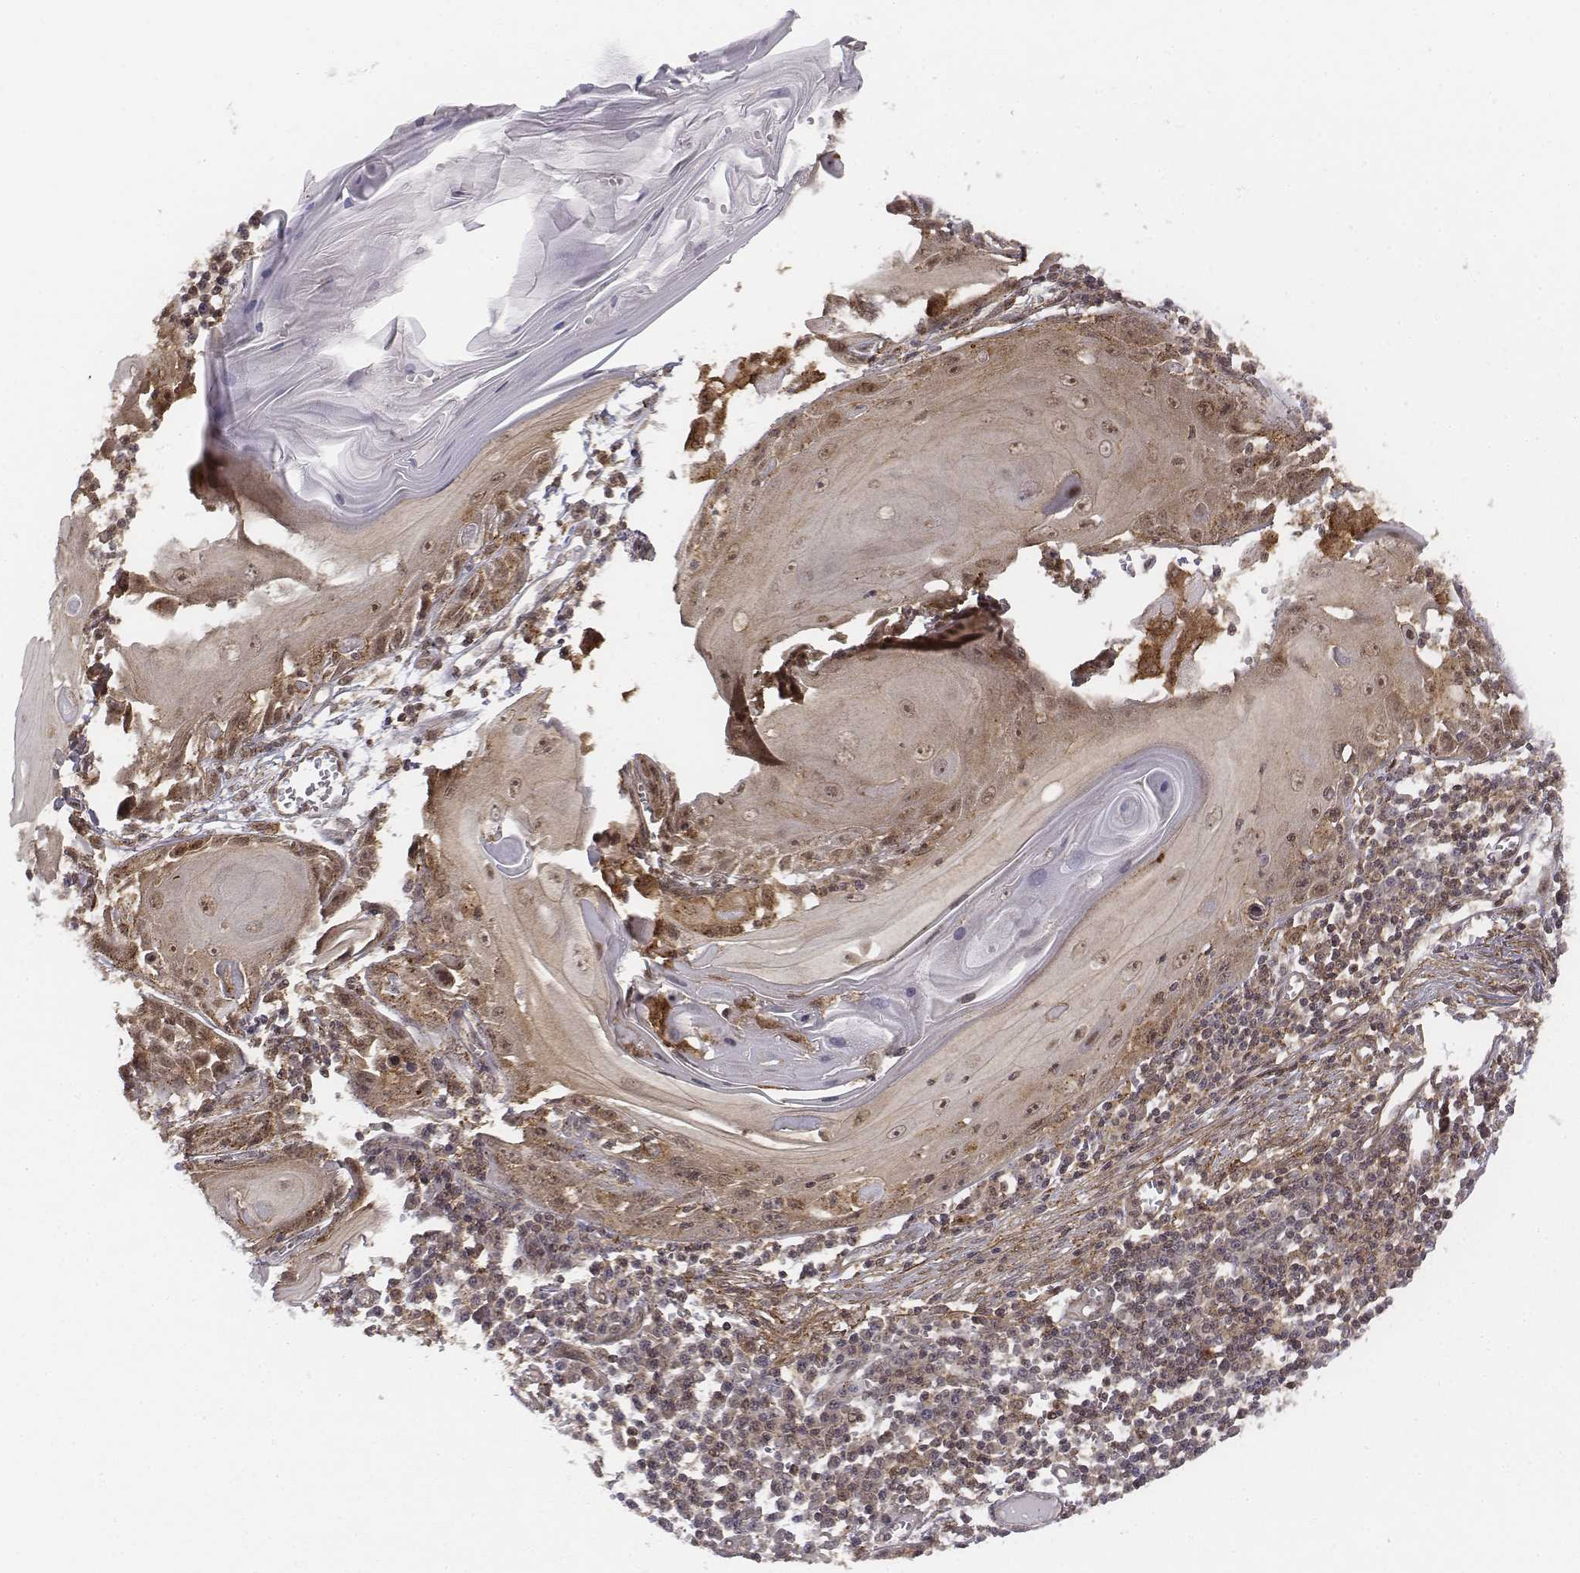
{"staining": {"intensity": "weak", "quantity": ">75%", "location": "cytoplasmic/membranous,nuclear"}, "tissue": "skin cancer", "cell_type": "Tumor cells", "image_type": "cancer", "snomed": [{"axis": "morphology", "description": "Squamous cell carcinoma, NOS"}, {"axis": "topography", "description": "Skin"}, {"axis": "topography", "description": "Vulva"}], "caption": "A brown stain labels weak cytoplasmic/membranous and nuclear expression of a protein in skin cancer (squamous cell carcinoma) tumor cells.", "gene": "ZFYVE19", "patient": {"sex": "female", "age": 85}}